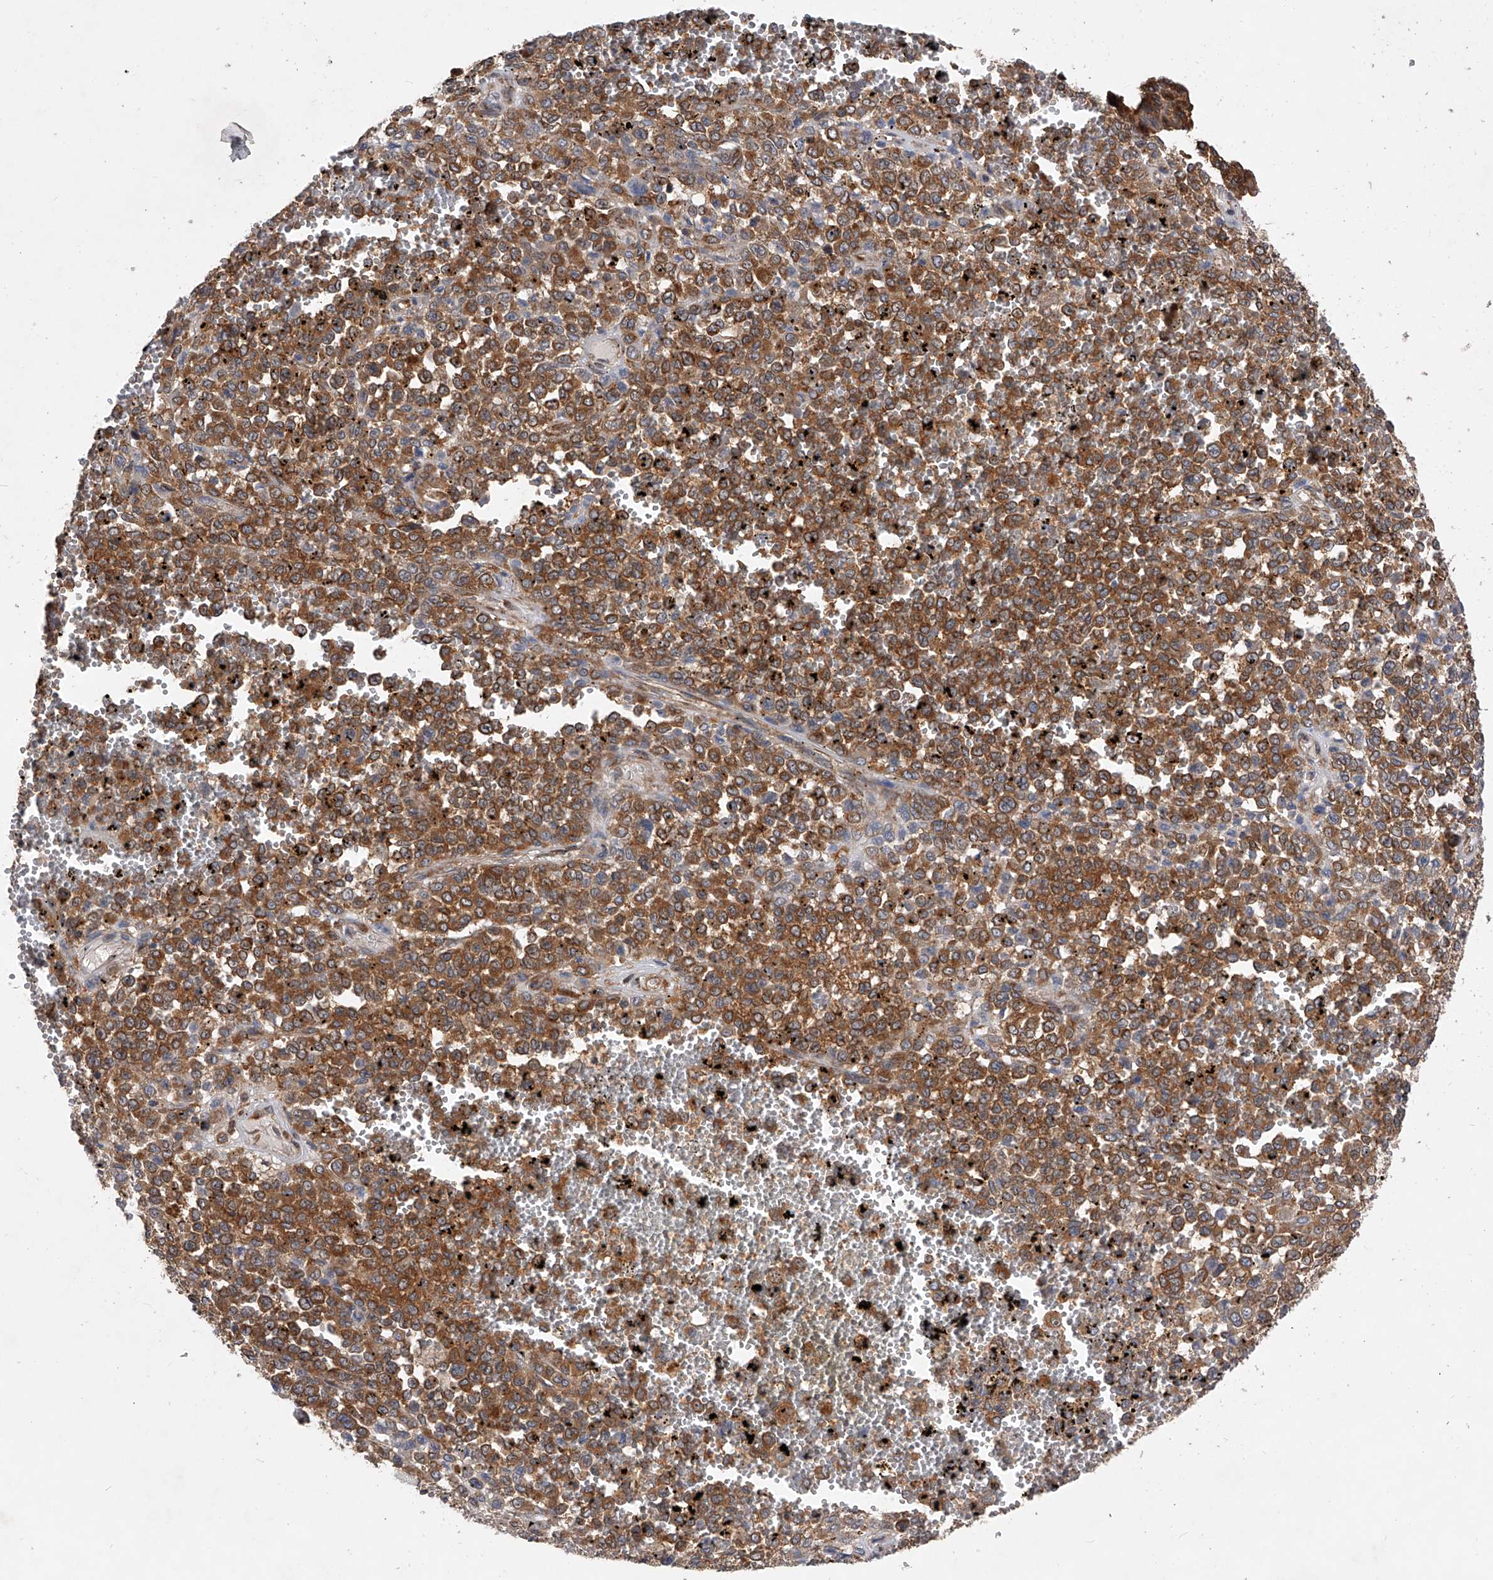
{"staining": {"intensity": "moderate", "quantity": ">75%", "location": "cytoplasmic/membranous"}, "tissue": "melanoma", "cell_type": "Tumor cells", "image_type": "cancer", "snomed": [{"axis": "morphology", "description": "Malignant melanoma, Metastatic site"}, {"axis": "topography", "description": "Pancreas"}], "caption": "IHC (DAB) staining of melanoma demonstrates moderate cytoplasmic/membranous protein expression in about >75% of tumor cells.", "gene": "CFAP410", "patient": {"sex": "female", "age": 30}}